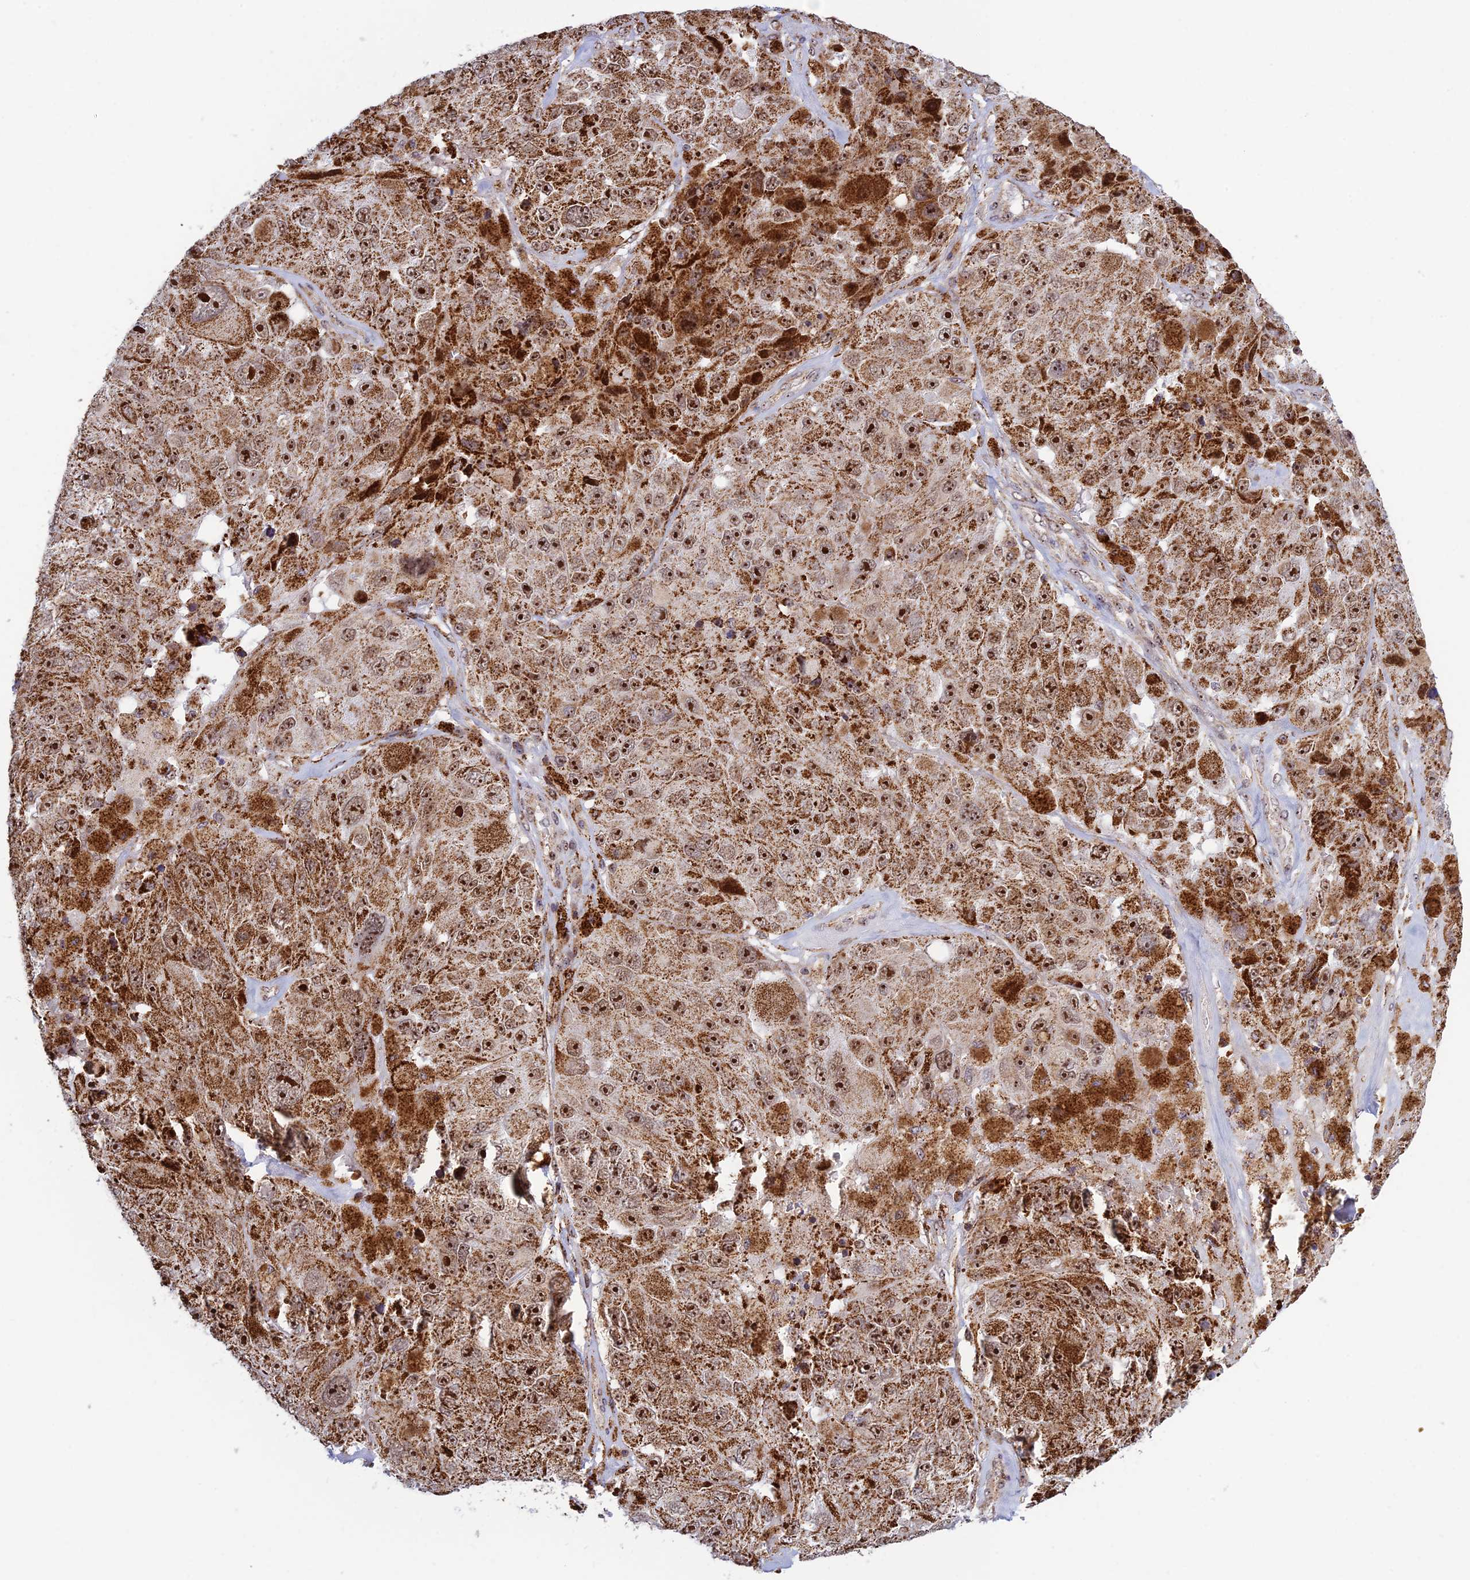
{"staining": {"intensity": "strong", "quantity": ">75%", "location": "cytoplasmic/membranous,nuclear"}, "tissue": "melanoma", "cell_type": "Tumor cells", "image_type": "cancer", "snomed": [{"axis": "morphology", "description": "Malignant melanoma, Metastatic site"}, {"axis": "topography", "description": "Lymph node"}], "caption": "Protein expression analysis of melanoma displays strong cytoplasmic/membranous and nuclear expression in about >75% of tumor cells.", "gene": "POLR1G", "patient": {"sex": "male", "age": 62}}